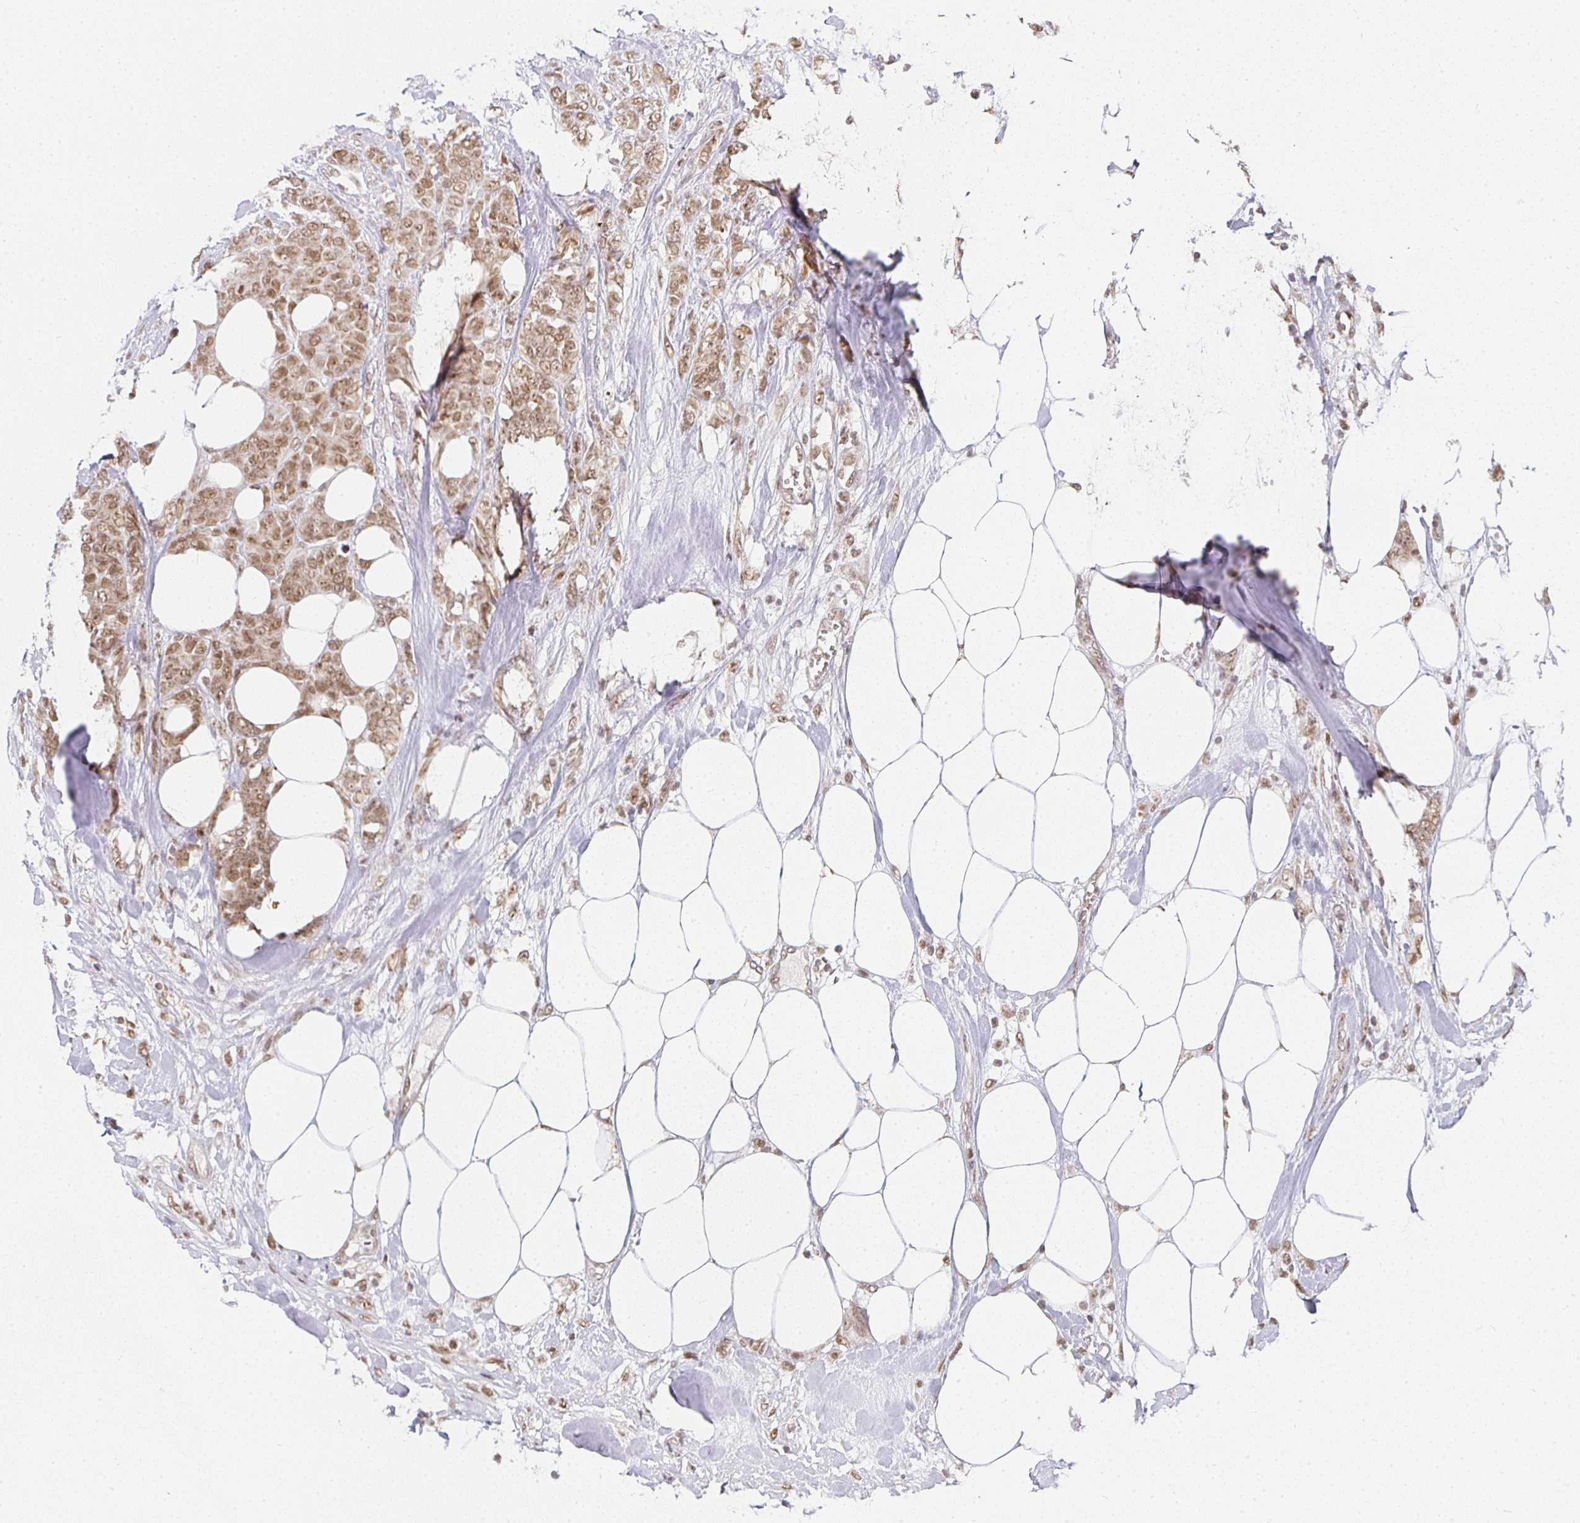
{"staining": {"intensity": "moderate", "quantity": ">75%", "location": "nuclear"}, "tissue": "breast cancer", "cell_type": "Tumor cells", "image_type": "cancer", "snomed": [{"axis": "morphology", "description": "Lobular carcinoma"}, {"axis": "topography", "description": "Breast"}], "caption": "A high-resolution photomicrograph shows immunohistochemistry (IHC) staining of breast cancer (lobular carcinoma), which exhibits moderate nuclear expression in about >75% of tumor cells.", "gene": "SMARCA2", "patient": {"sex": "female", "age": 91}}